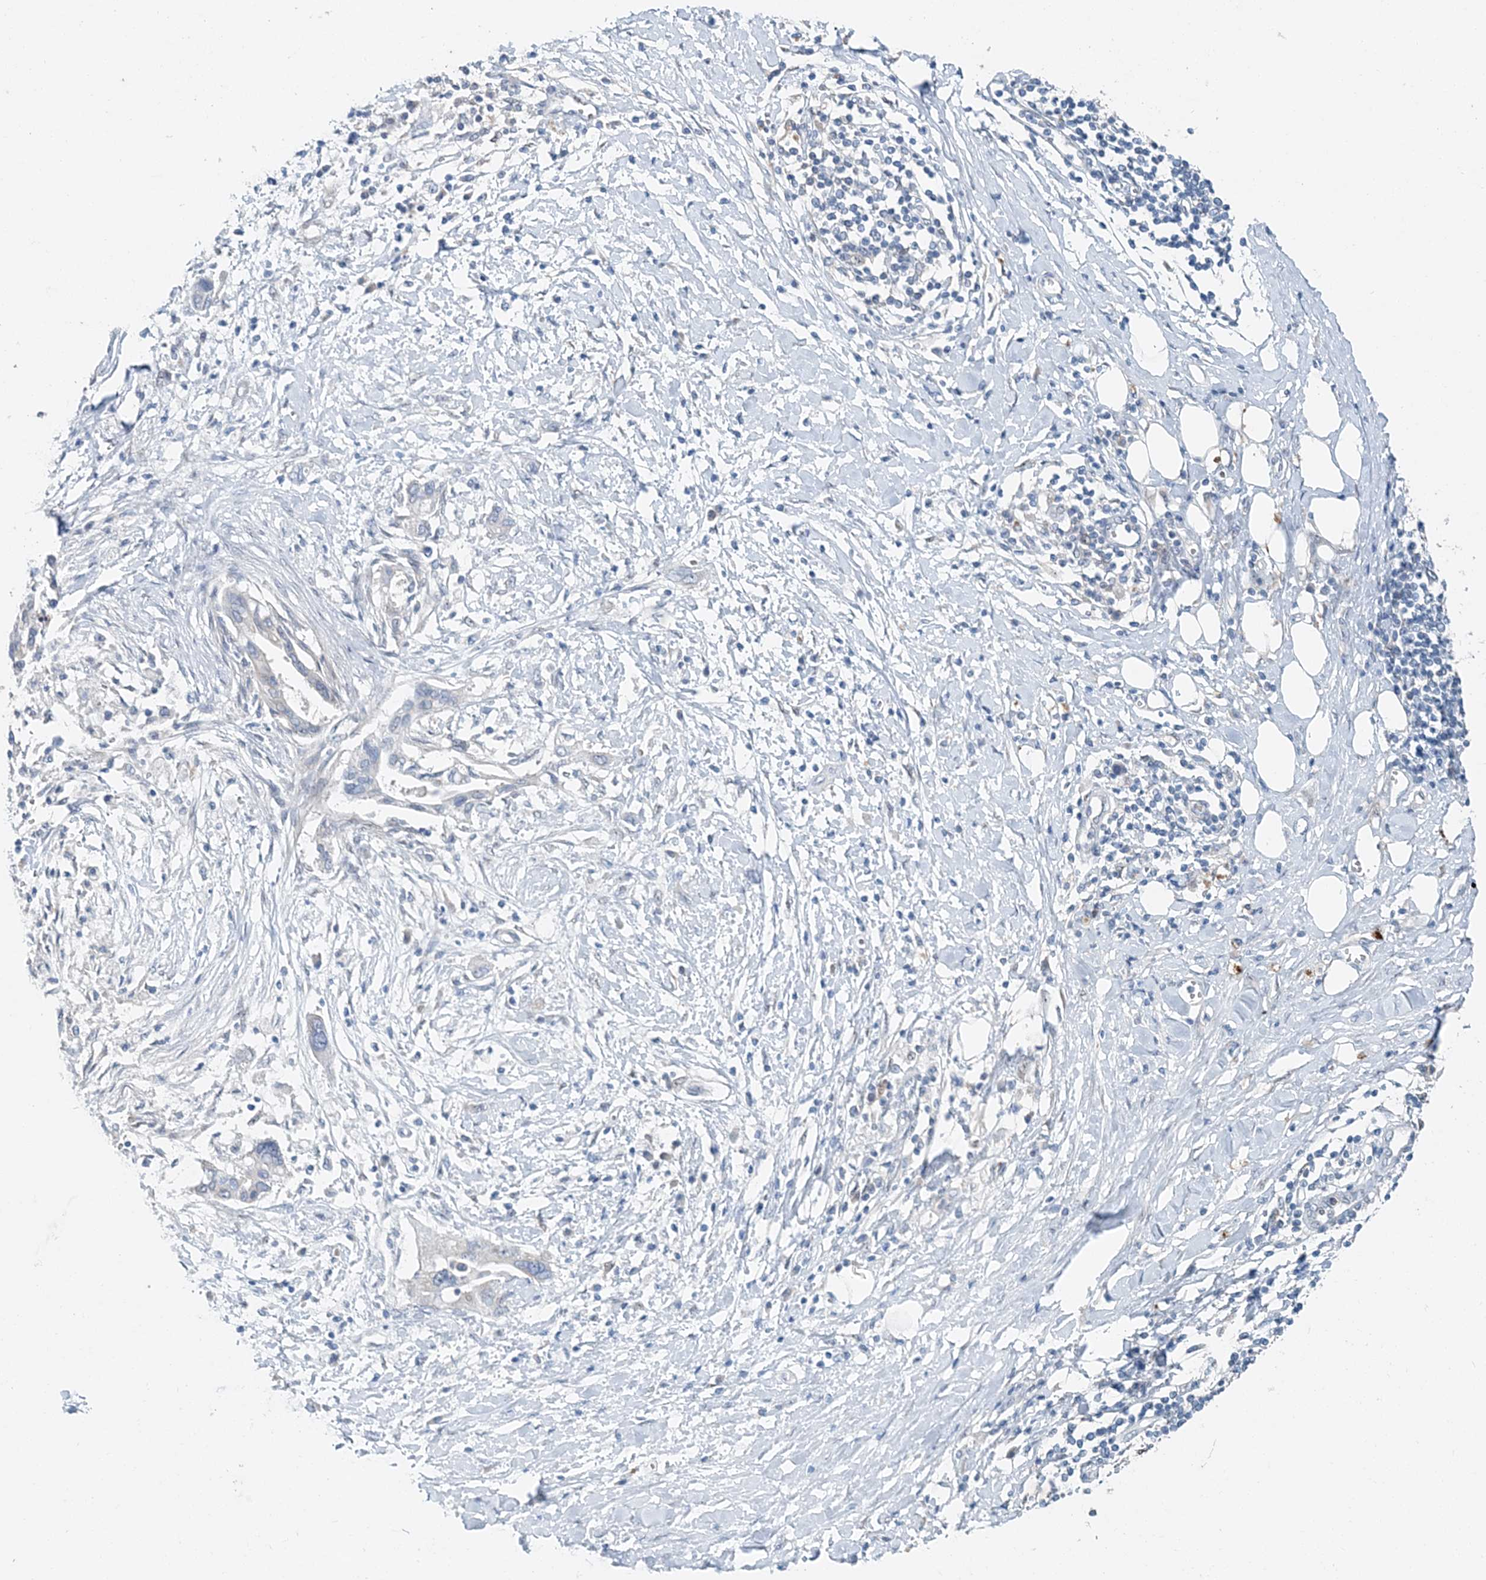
{"staining": {"intensity": "negative", "quantity": "none", "location": "none"}, "tissue": "pancreatic cancer", "cell_type": "Tumor cells", "image_type": "cancer", "snomed": [{"axis": "morphology", "description": "Normal tissue, NOS"}, {"axis": "morphology", "description": "Adenocarcinoma, NOS"}, {"axis": "topography", "description": "Pancreas"}, {"axis": "topography", "description": "Peripheral nerve tissue"}], "caption": "Immunohistochemical staining of human pancreatic cancer shows no significant positivity in tumor cells.", "gene": "PFN2", "patient": {"sex": "male", "age": 59}}